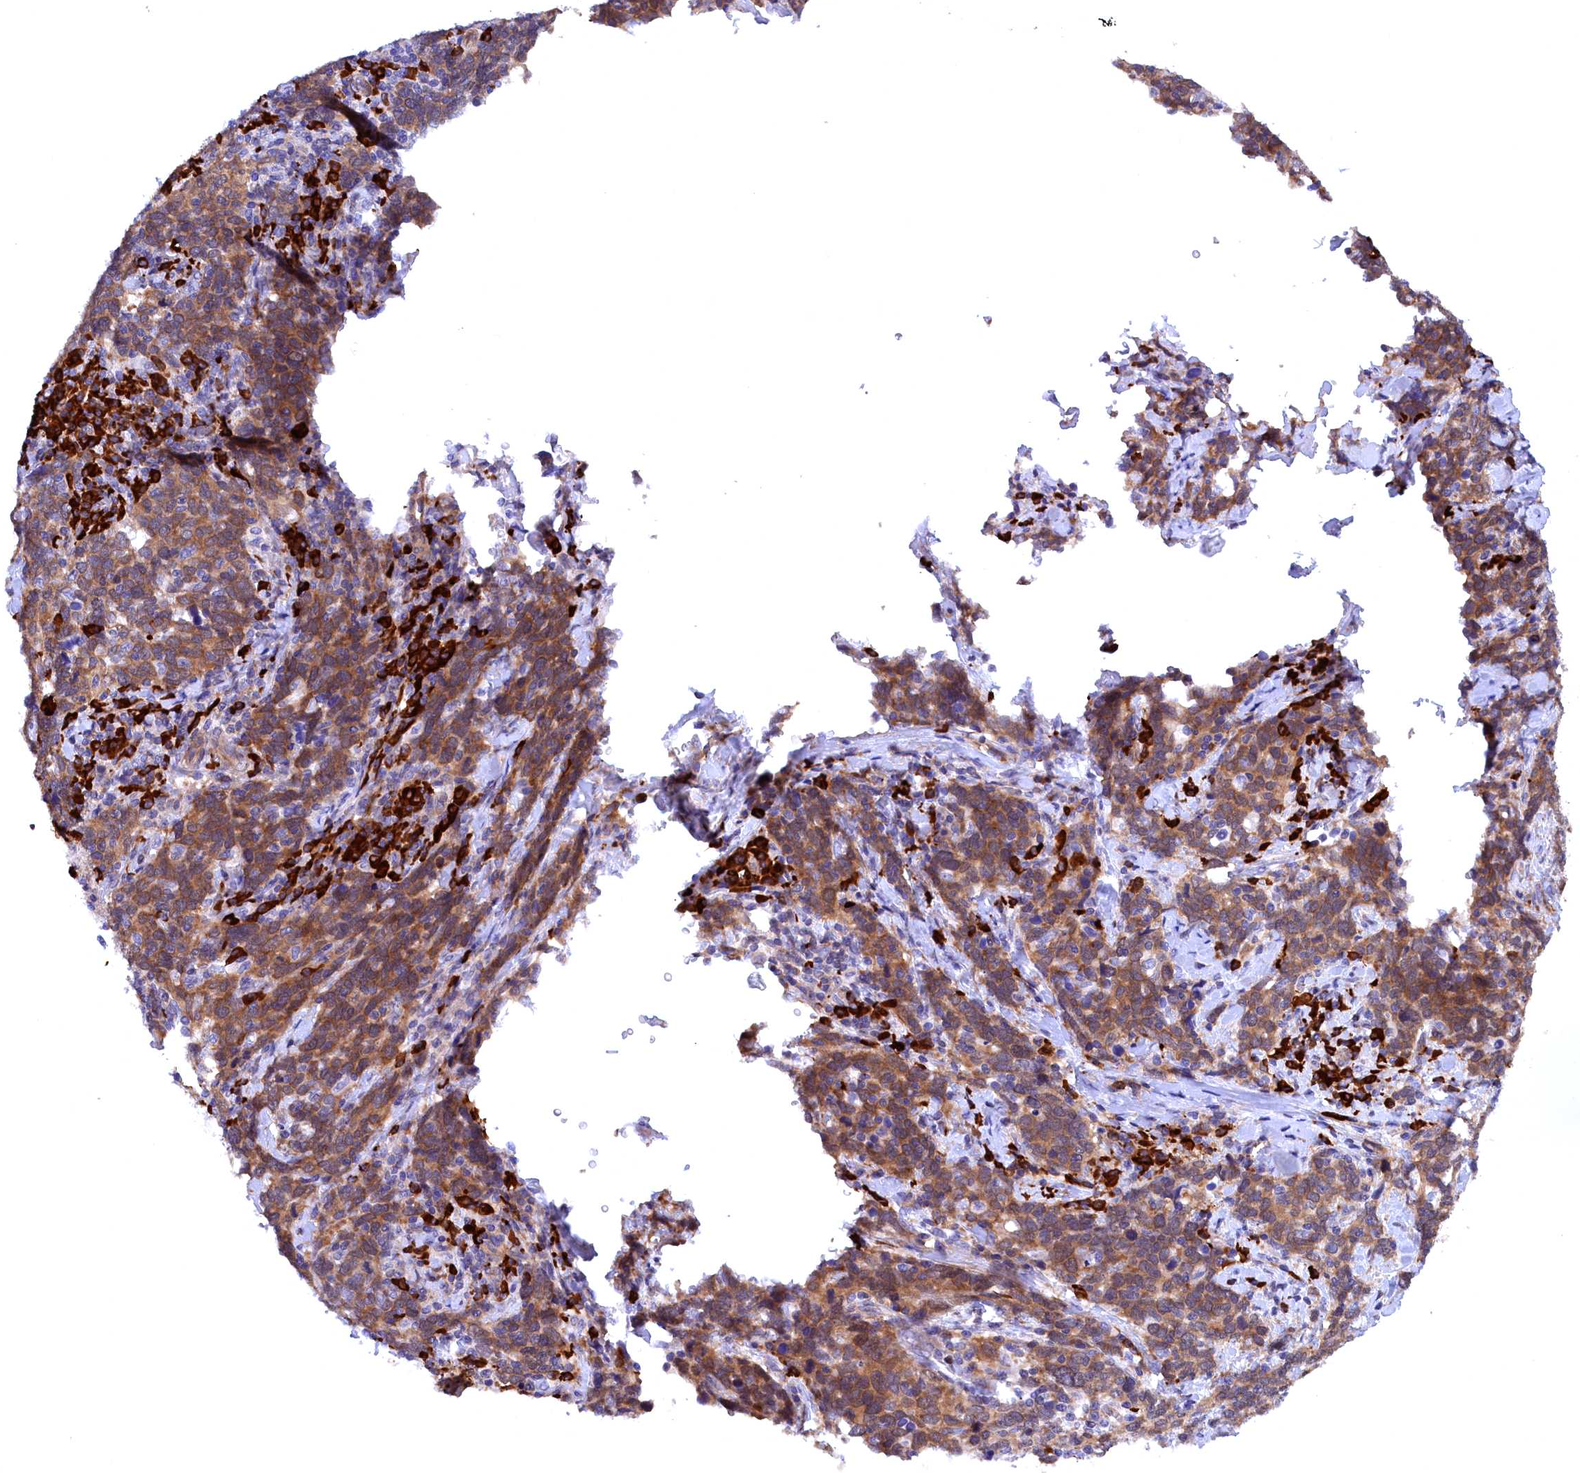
{"staining": {"intensity": "moderate", "quantity": ">75%", "location": "cytoplasmic/membranous"}, "tissue": "cervical cancer", "cell_type": "Tumor cells", "image_type": "cancer", "snomed": [{"axis": "morphology", "description": "Squamous cell carcinoma, NOS"}, {"axis": "topography", "description": "Cervix"}], "caption": "A photomicrograph of cervical cancer (squamous cell carcinoma) stained for a protein exhibits moderate cytoplasmic/membranous brown staining in tumor cells.", "gene": "JPT2", "patient": {"sex": "female", "age": 41}}